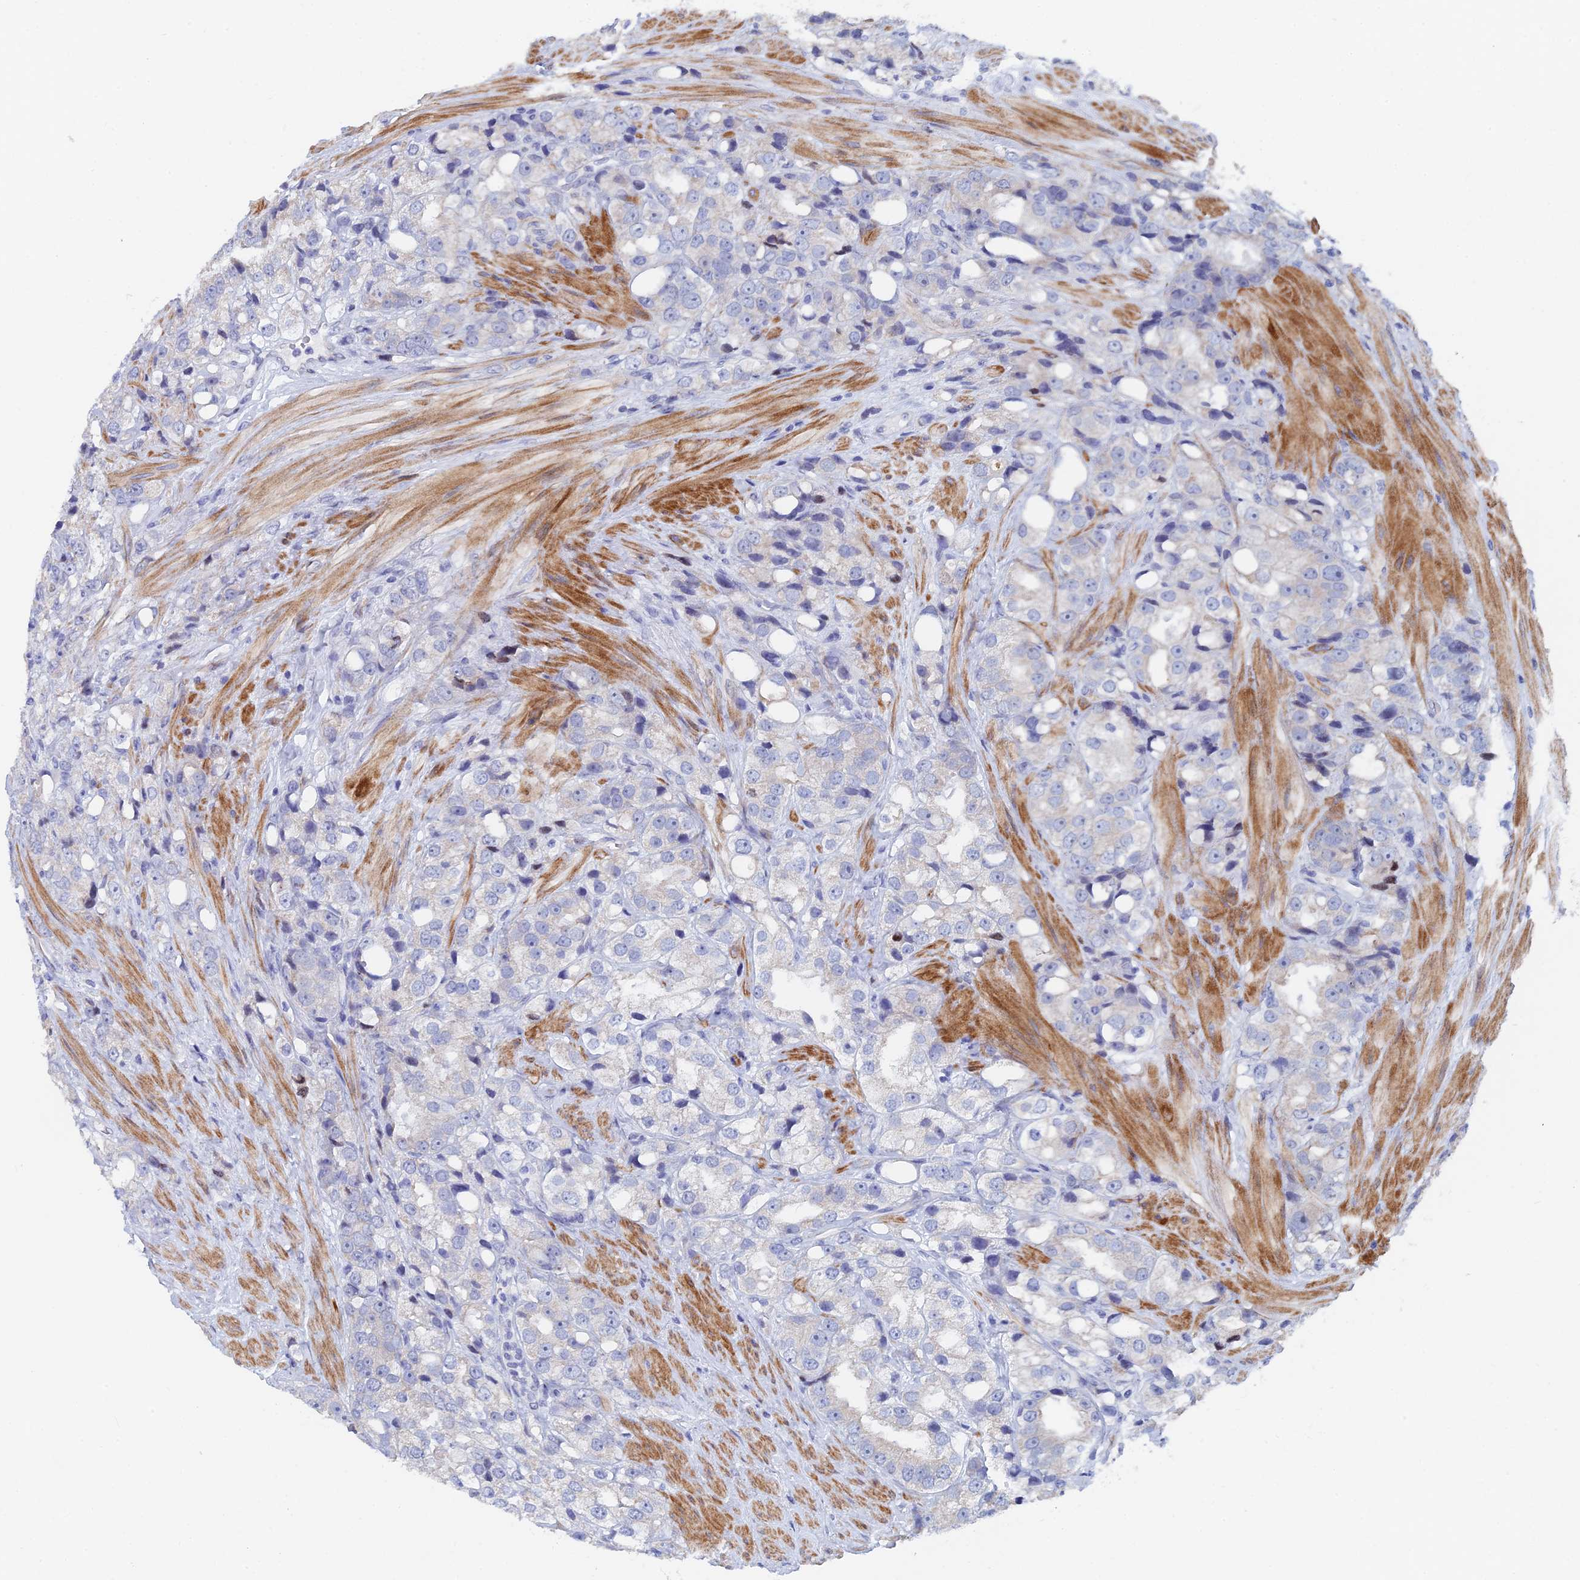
{"staining": {"intensity": "negative", "quantity": "none", "location": "none"}, "tissue": "prostate cancer", "cell_type": "Tumor cells", "image_type": "cancer", "snomed": [{"axis": "morphology", "description": "Adenocarcinoma, NOS"}, {"axis": "topography", "description": "Prostate"}], "caption": "High magnification brightfield microscopy of prostate adenocarcinoma stained with DAB (brown) and counterstained with hematoxylin (blue): tumor cells show no significant expression.", "gene": "GMNC", "patient": {"sex": "male", "age": 79}}